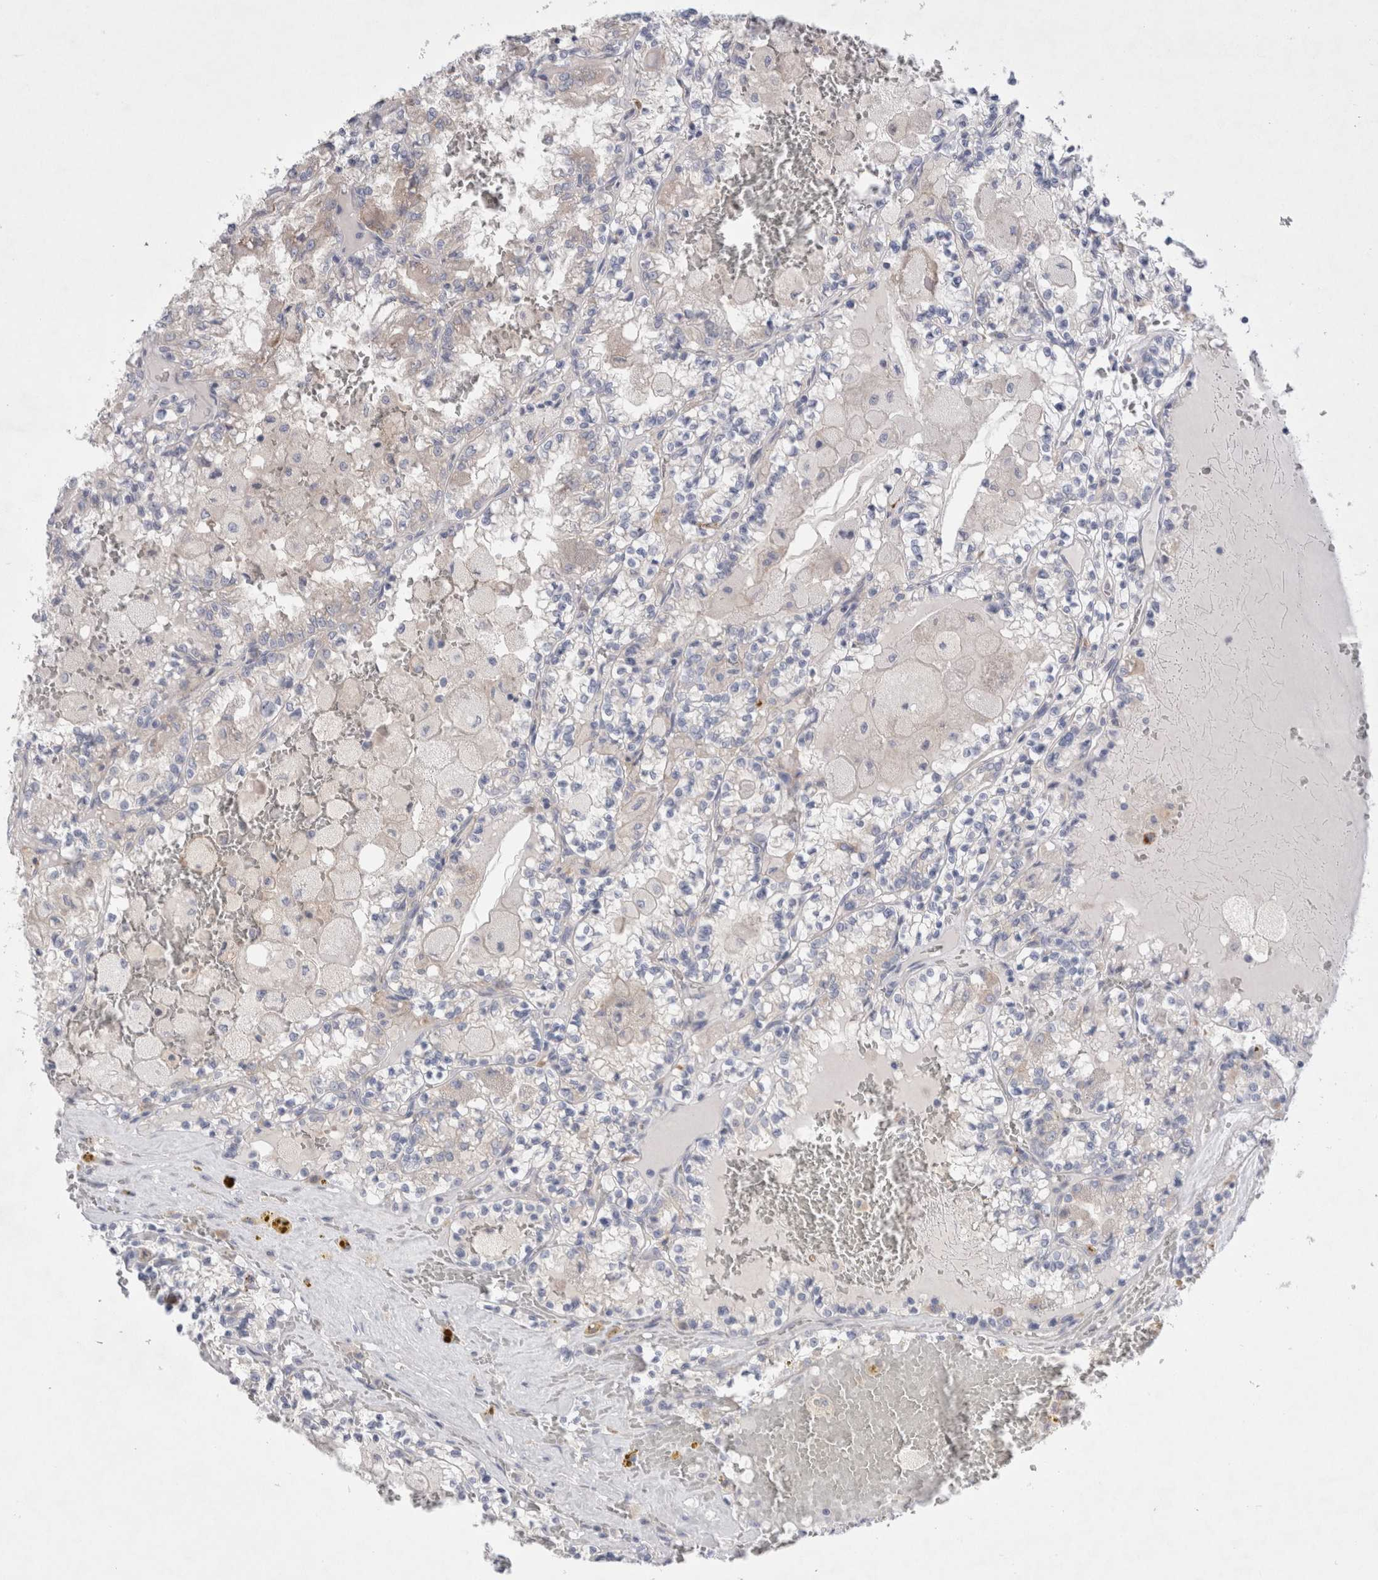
{"staining": {"intensity": "negative", "quantity": "none", "location": "none"}, "tissue": "renal cancer", "cell_type": "Tumor cells", "image_type": "cancer", "snomed": [{"axis": "morphology", "description": "Adenocarcinoma, NOS"}, {"axis": "topography", "description": "Kidney"}], "caption": "An IHC micrograph of renal cancer is shown. There is no staining in tumor cells of renal cancer.", "gene": "RBM12B", "patient": {"sex": "female", "age": 56}}